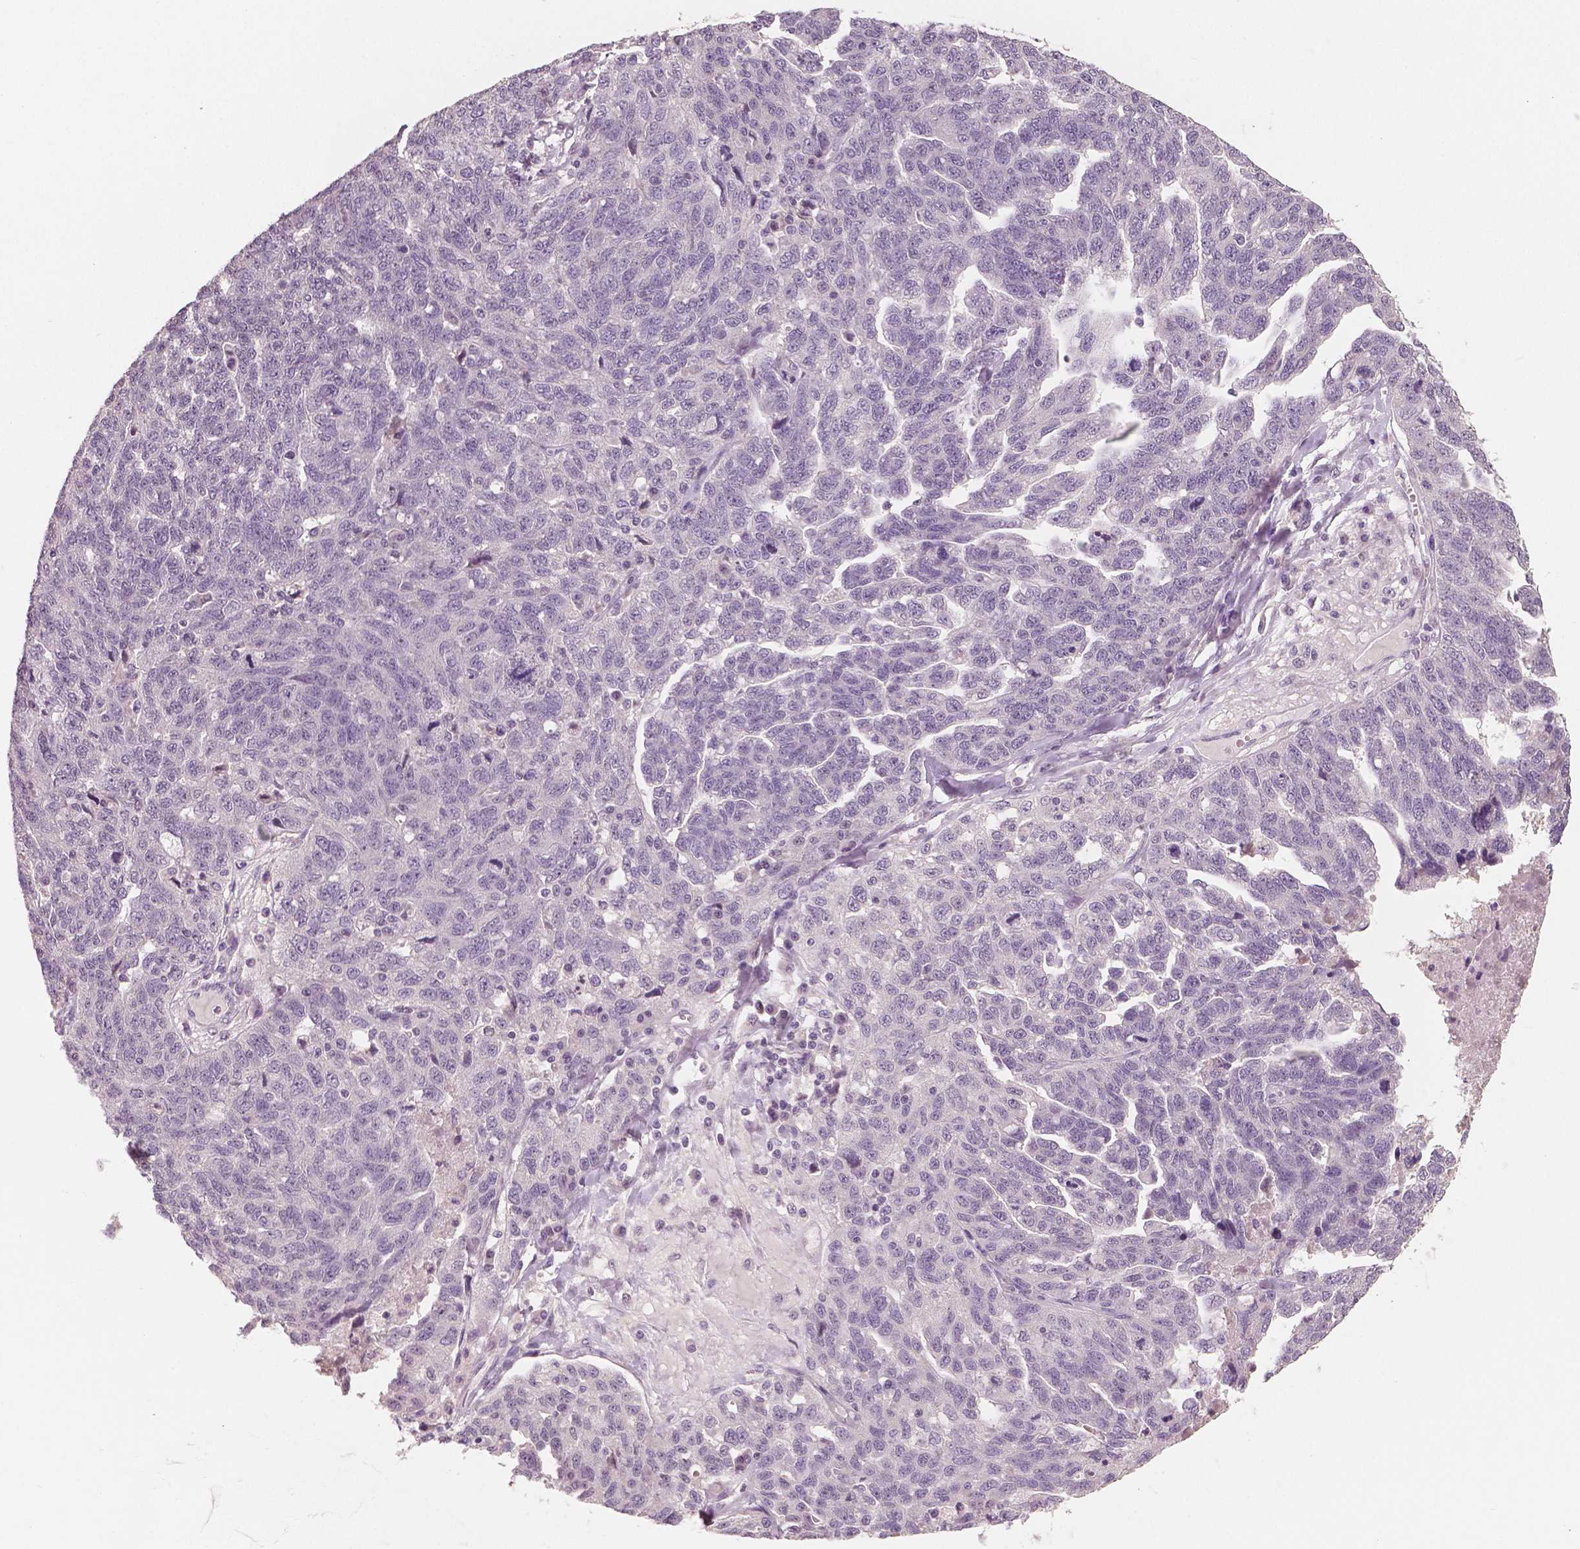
{"staining": {"intensity": "negative", "quantity": "none", "location": "none"}, "tissue": "ovarian cancer", "cell_type": "Tumor cells", "image_type": "cancer", "snomed": [{"axis": "morphology", "description": "Cystadenocarcinoma, serous, NOS"}, {"axis": "topography", "description": "Ovary"}], "caption": "There is no significant expression in tumor cells of ovarian cancer (serous cystadenocarcinoma).", "gene": "RNASE7", "patient": {"sex": "female", "age": 71}}